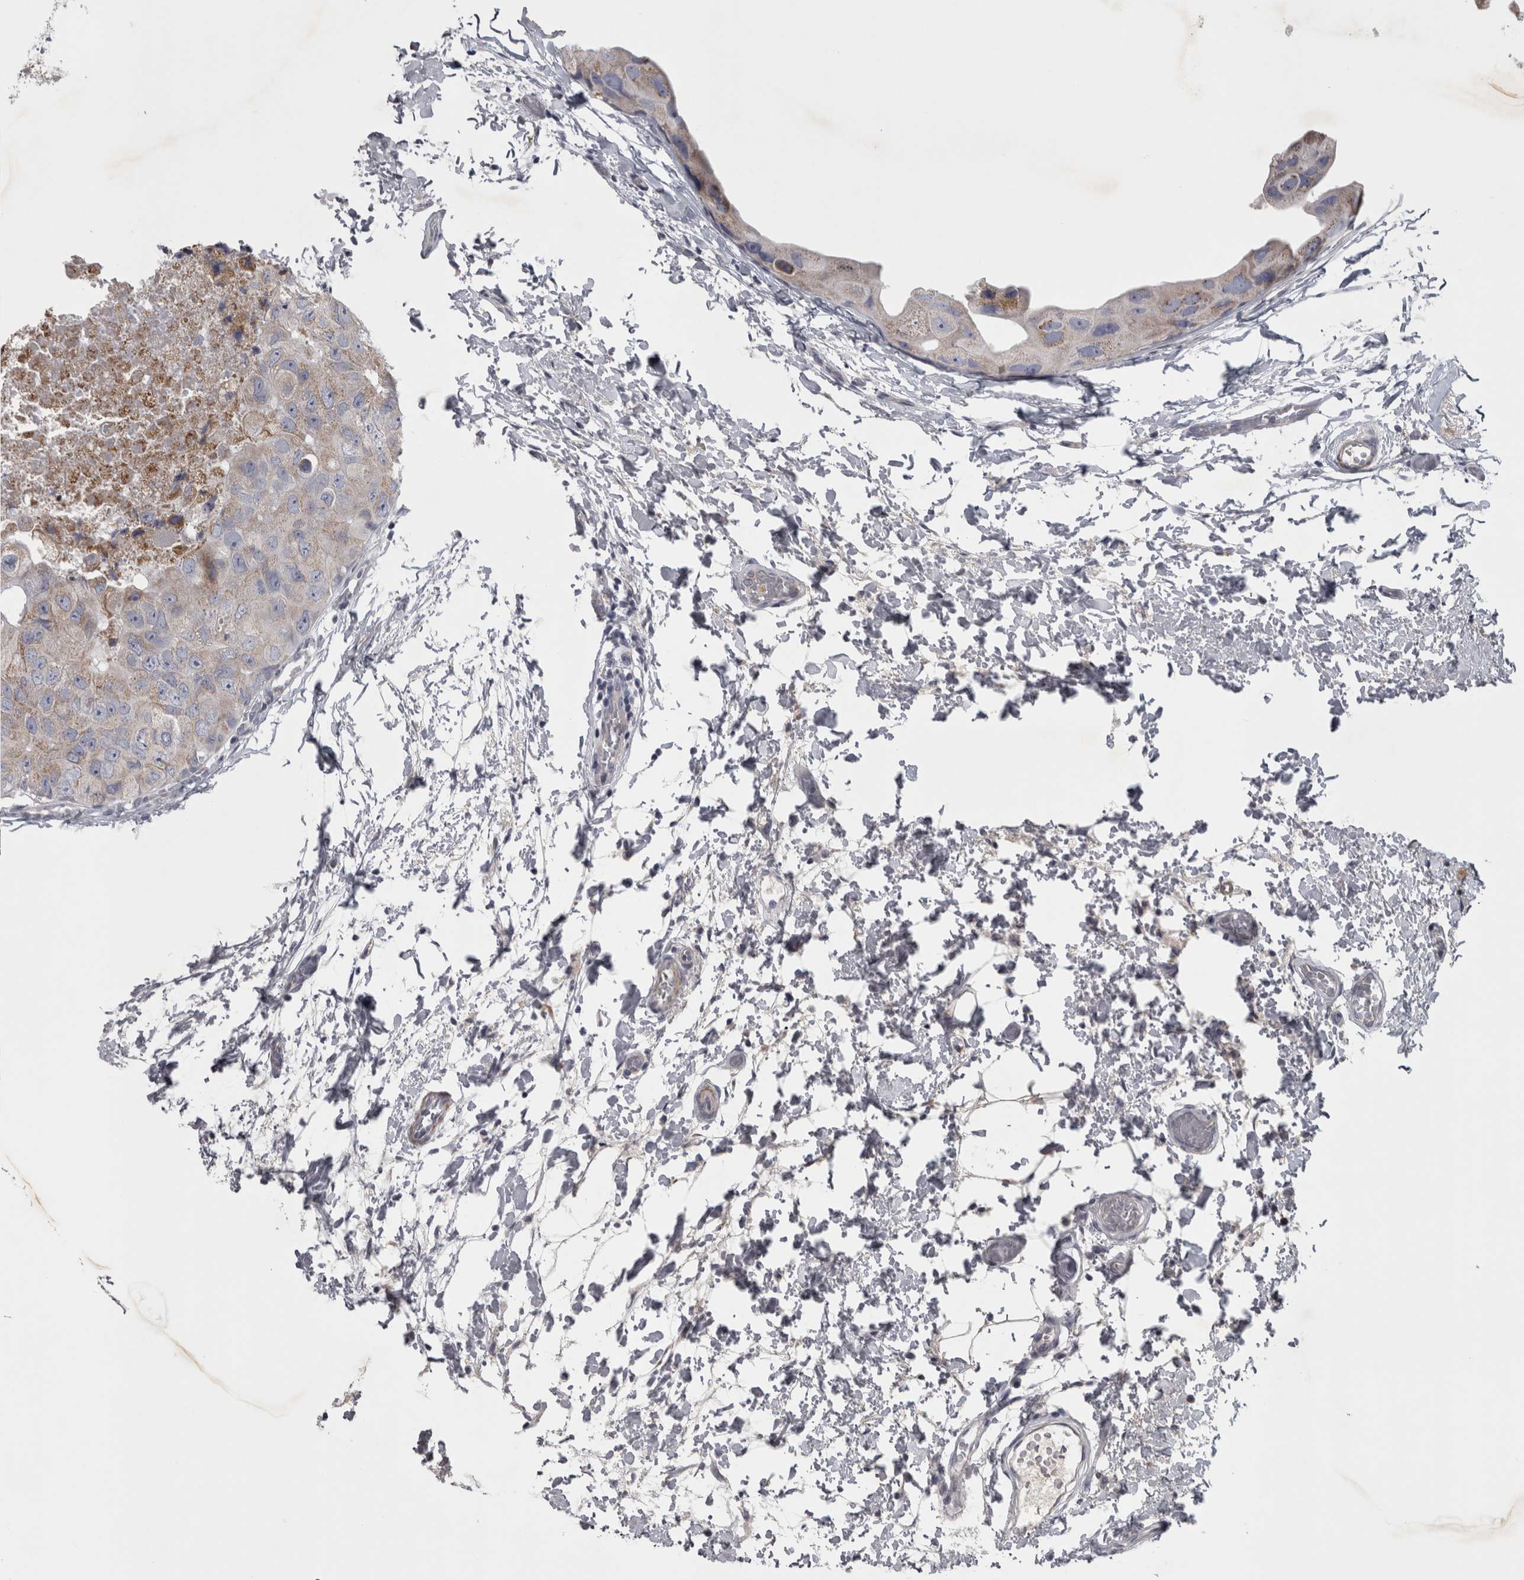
{"staining": {"intensity": "weak", "quantity": "<25%", "location": "cytoplasmic/membranous"}, "tissue": "breast cancer", "cell_type": "Tumor cells", "image_type": "cancer", "snomed": [{"axis": "morphology", "description": "Duct carcinoma"}, {"axis": "topography", "description": "Breast"}], "caption": "IHC histopathology image of breast cancer (infiltrating ductal carcinoma) stained for a protein (brown), which displays no expression in tumor cells.", "gene": "DBT", "patient": {"sex": "female", "age": 62}}